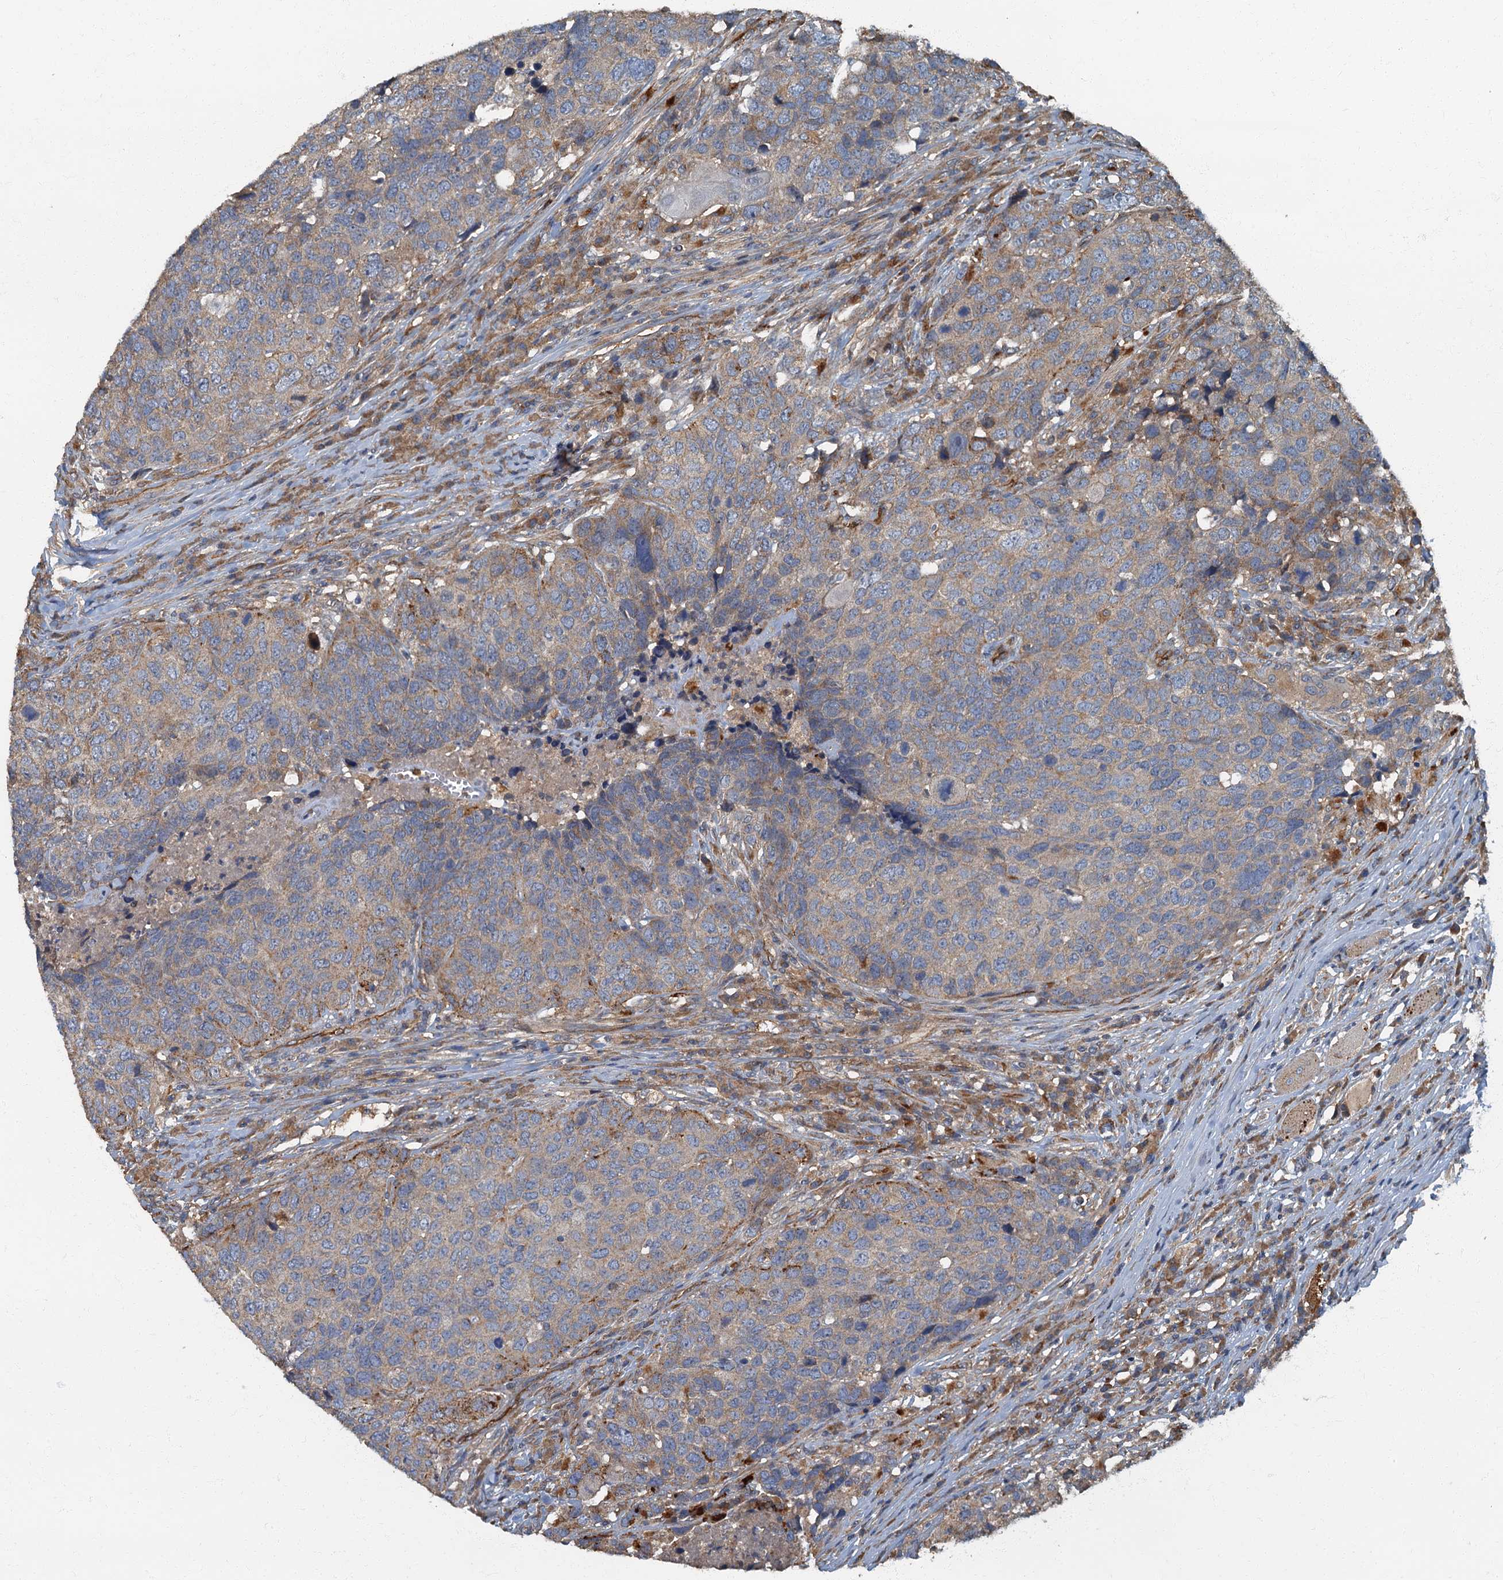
{"staining": {"intensity": "weak", "quantity": "25%-75%", "location": "cytoplasmic/membranous"}, "tissue": "head and neck cancer", "cell_type": "Tumor cells", "image_type": "cancer", "snomed": [{"axis": "morphology", "description": "Squamous cell carcinoma, NOS"}, {"axis": "topography", "description": "Head-Neck"}], "caption": "The photomicrograph displays a brown stain indicating the presence of a protein in the cytoplasmic/membranous of tumor cells in squamous cell carcinoma (head and neck).", "gene": "ARL11", "patient": {"sex": "male", "age": 66}}